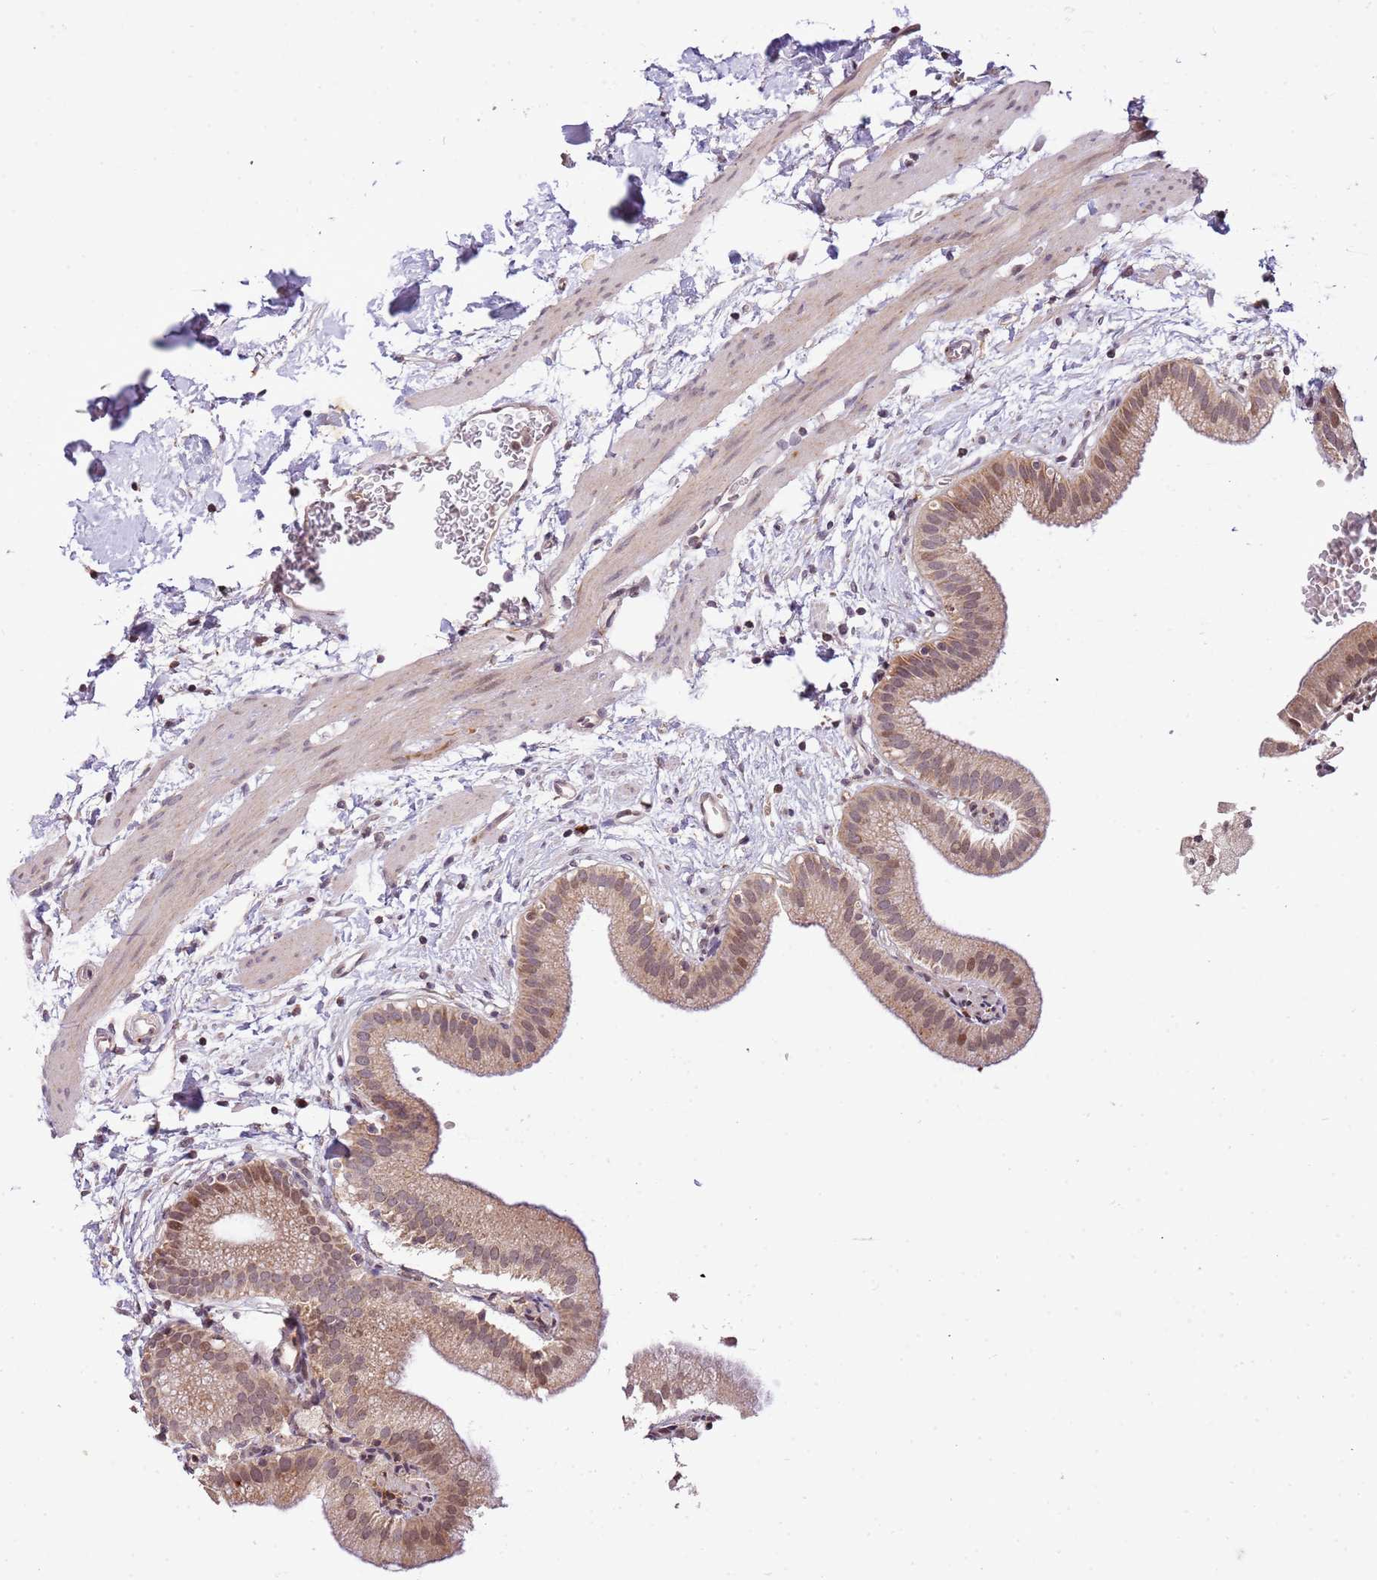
{"staining": {"intensity": "moderate", "quantity": "25%-75%", "location": "cytoplasmic/membranous,nuclear"}, "tissue": "gallbladder", "cell_type": "Glandular cells", "image_type": "normal", "snomed": [{"axis": "morphology", "description": "Normal tissue, NOS"}, {"axis": "topography", "description": "Gallbladder"}], "caption": "Glandular cells display medium levels of moderate cytoplasmic/membranous,nuclear staining in approximately 25%-75% of cells in normal human gallbladder. (DAB (3,3'-diaminobenzidine) IHC with brightfield microscopy, high magnification).", "gene": "SAMSN1", "patient": {"sex": "male", "age": 55}}